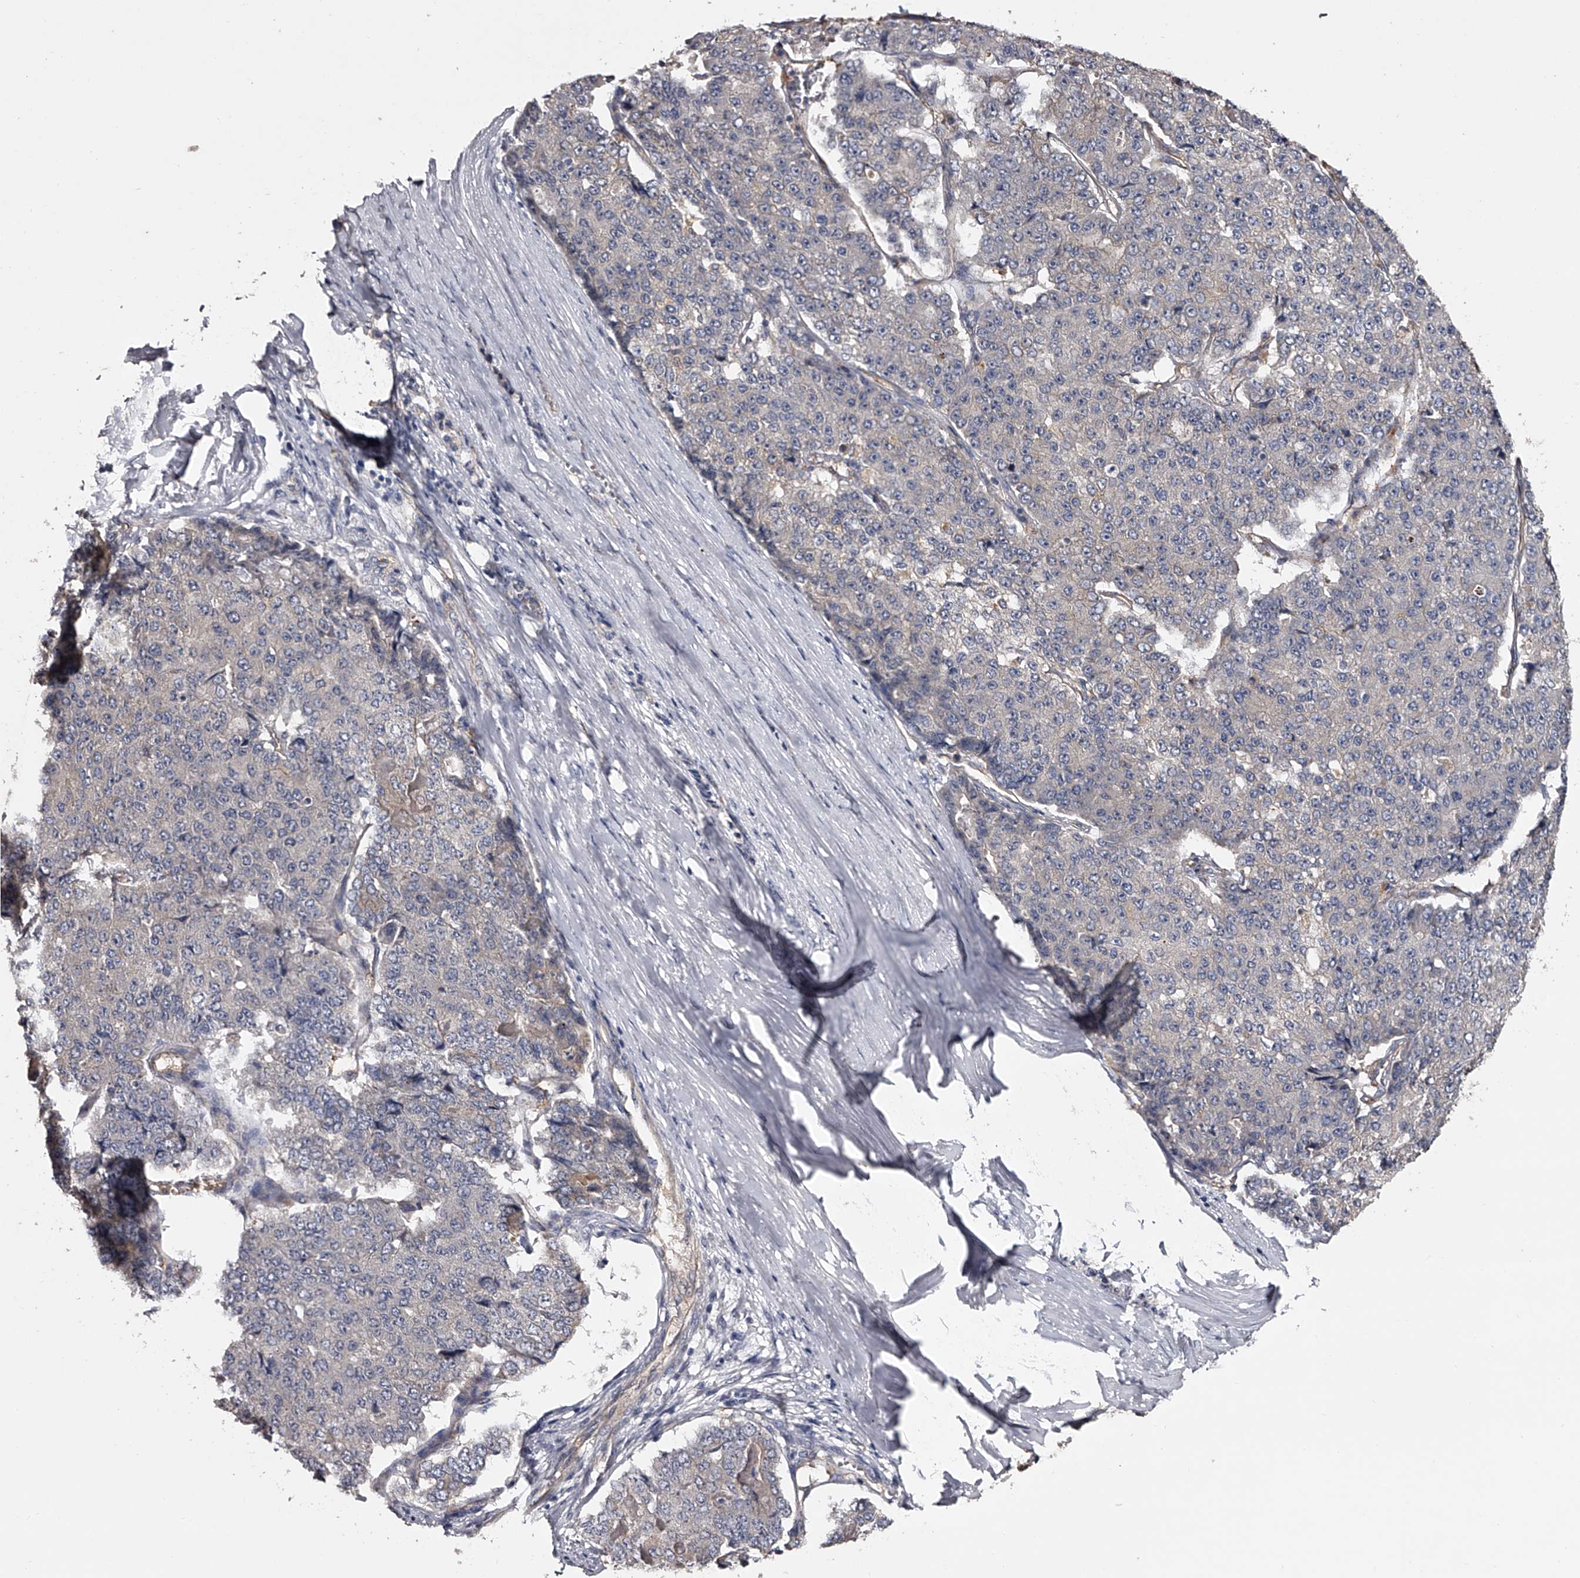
{"staining": {"intensity": "negative", "quantity": "none", "location": "none"}, "tissue": "pancreatic cancer", "cell_type": "Tumor cells", "image_type": "cancer", "snomed": [{"axis": "morphology", "description": "Adenocarcinoma, NOS"}, {"axis": "topography", "description": "Pancreas"}], "caption": "Tumor cells show no significant expression in pancreatic adenocarcinoma. The staining was performed using DAB to visualize the protein expression in brown, while the nuclei were stained in blue with hematoxylin (Magnification: 20x).", "gene": "MDN1", "patient": {"sex": "male", "age": 50}}